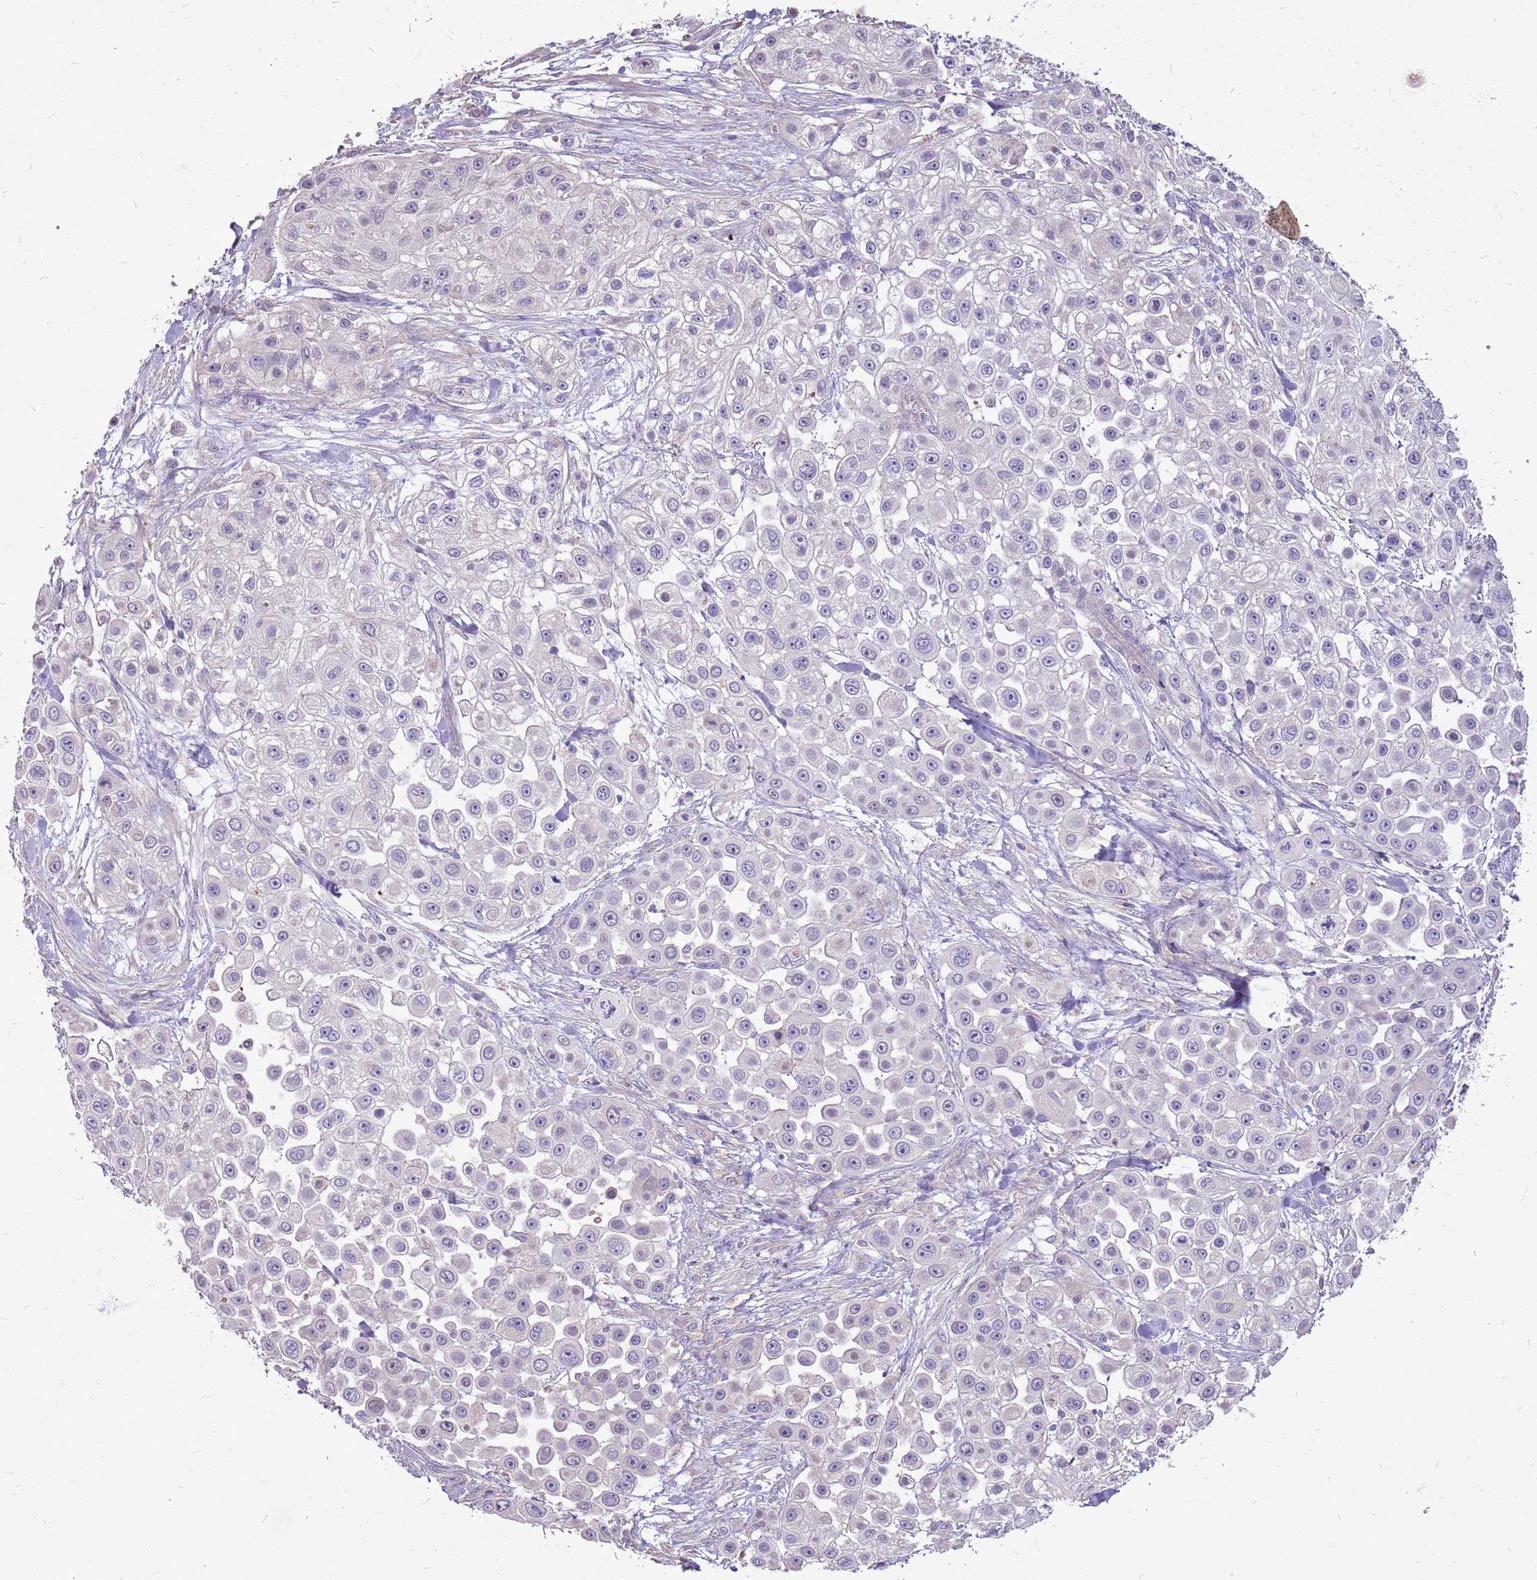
{"staining": {"intensity": "negative", "quantity": "none", "location": "none"}, "tissue": "skin cancer", "cell_type": "Tumor cells", "image_type": "cancer", "snomed": [{"axis": "morphology", "description": "Squamous cell carcinoma, NOS"}, {"axis": "topography", "description": "Skin"}], "caption": "Tumor cells show no significant expression in skin squamous cell carcinoma. The staining is performed using DAB (3,3'-diaminobenzidine) brown chromogen with nuclei counter-stained in using hematoxylin.", "gene": "WASHC4", "patient": {"sex": "male", "age": 67}}